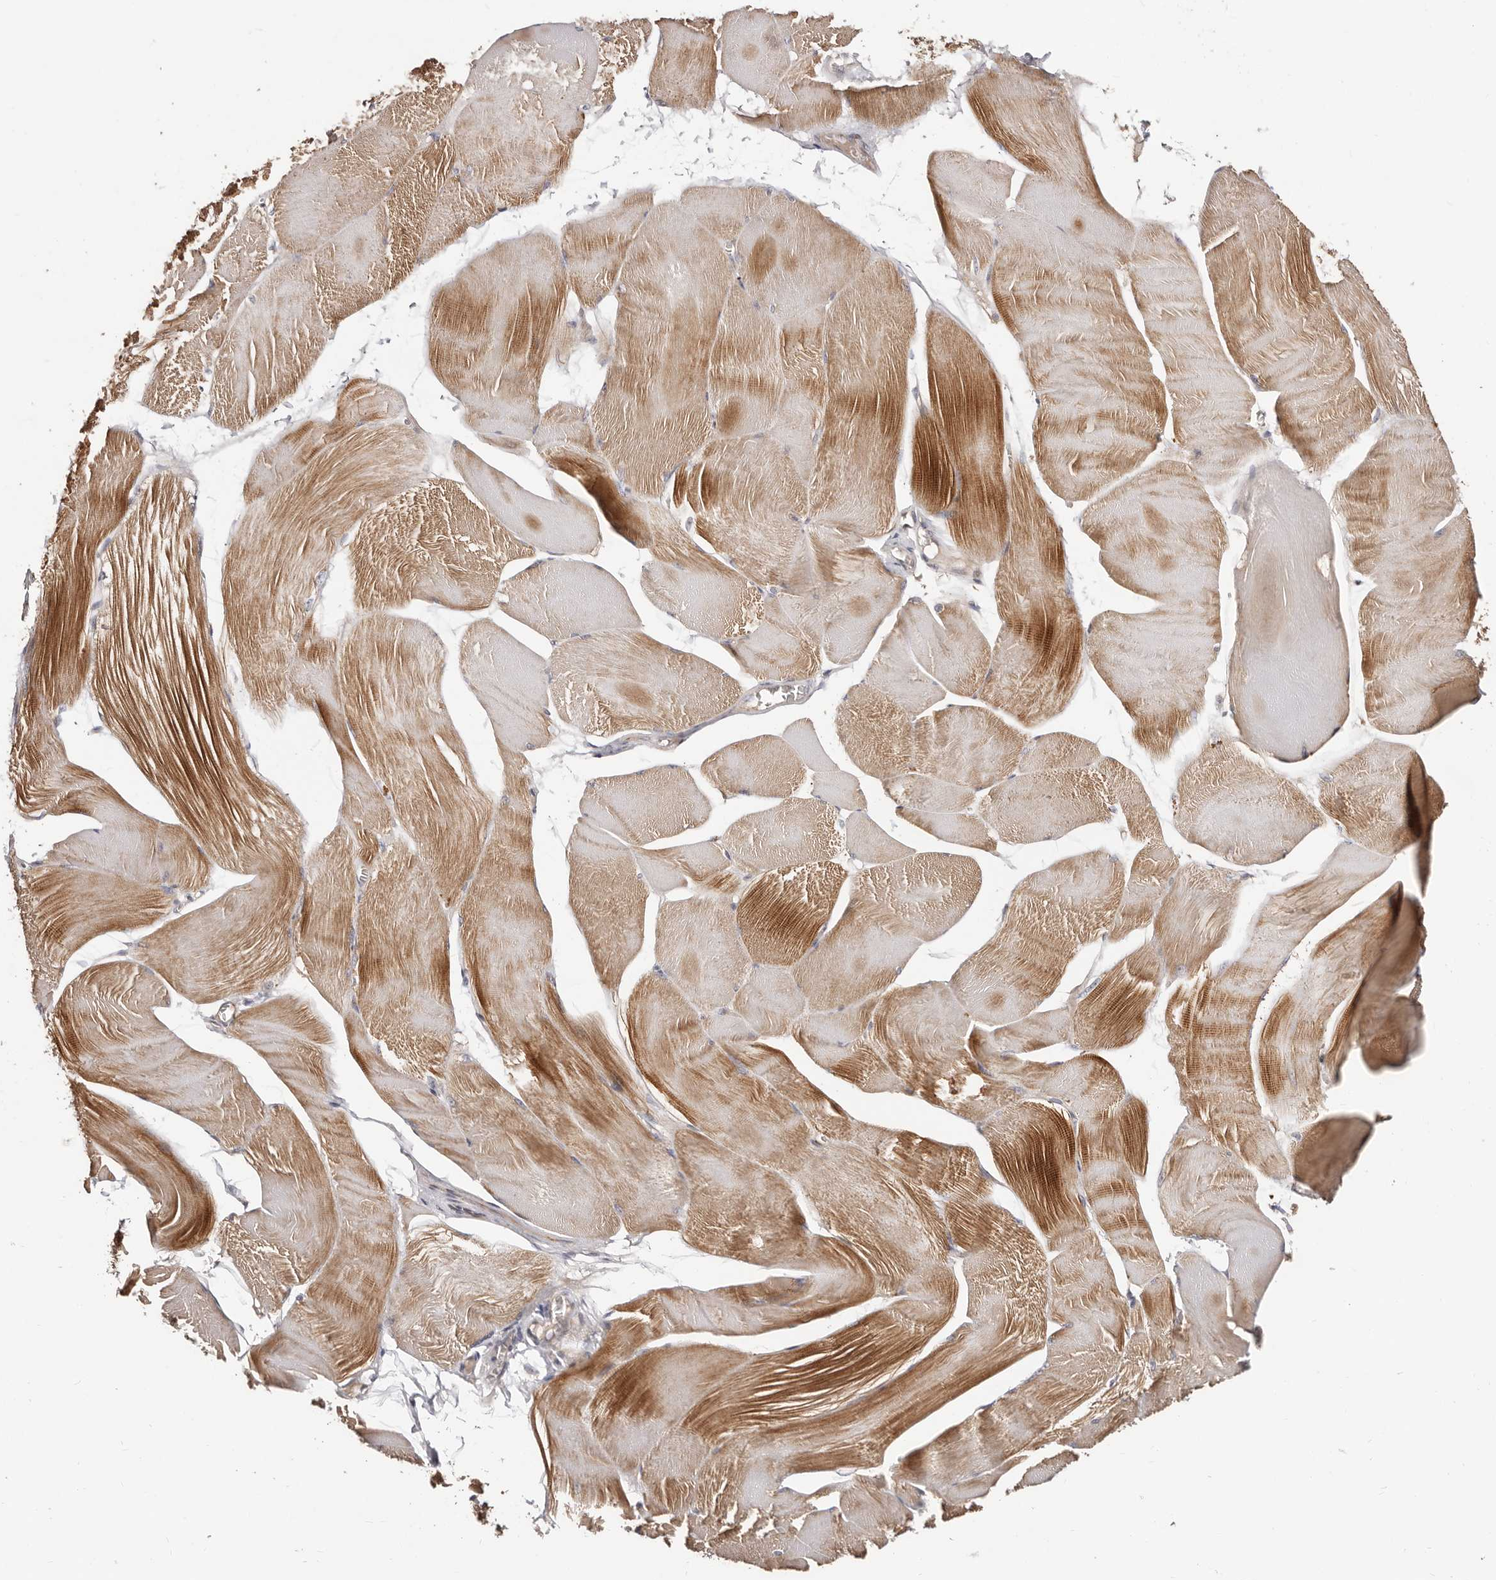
{"staining": {"intensity": "strong", "quantity": "25%-75%", "location": "cytoplasmic/membranous"}, "tissue": "skeletal muscle", "cell_type": "Myocytes", "image_type": "normal", "snomed": [{"axis": "morphology", "description": "Normal tissue, NOS"}, {"axis": "morphology", "description": "Basal cell carcinoma"}, {"axis": "topography", "description": "Skeletal muscle"}], "caption": "IHC (DAB (3,3'-diaminobenzidine)) staining of normal human skeletal muscle shows strong cytoplasmic/membranous protein expression in about 25%-75% of myocytes. The protein is stained brown, and the nuclei are stained in blue (DAB IHC with brightfield microscopy, high magnification).", "gene": "DACT2", "patient": {"sex": "female", "age": 64}}